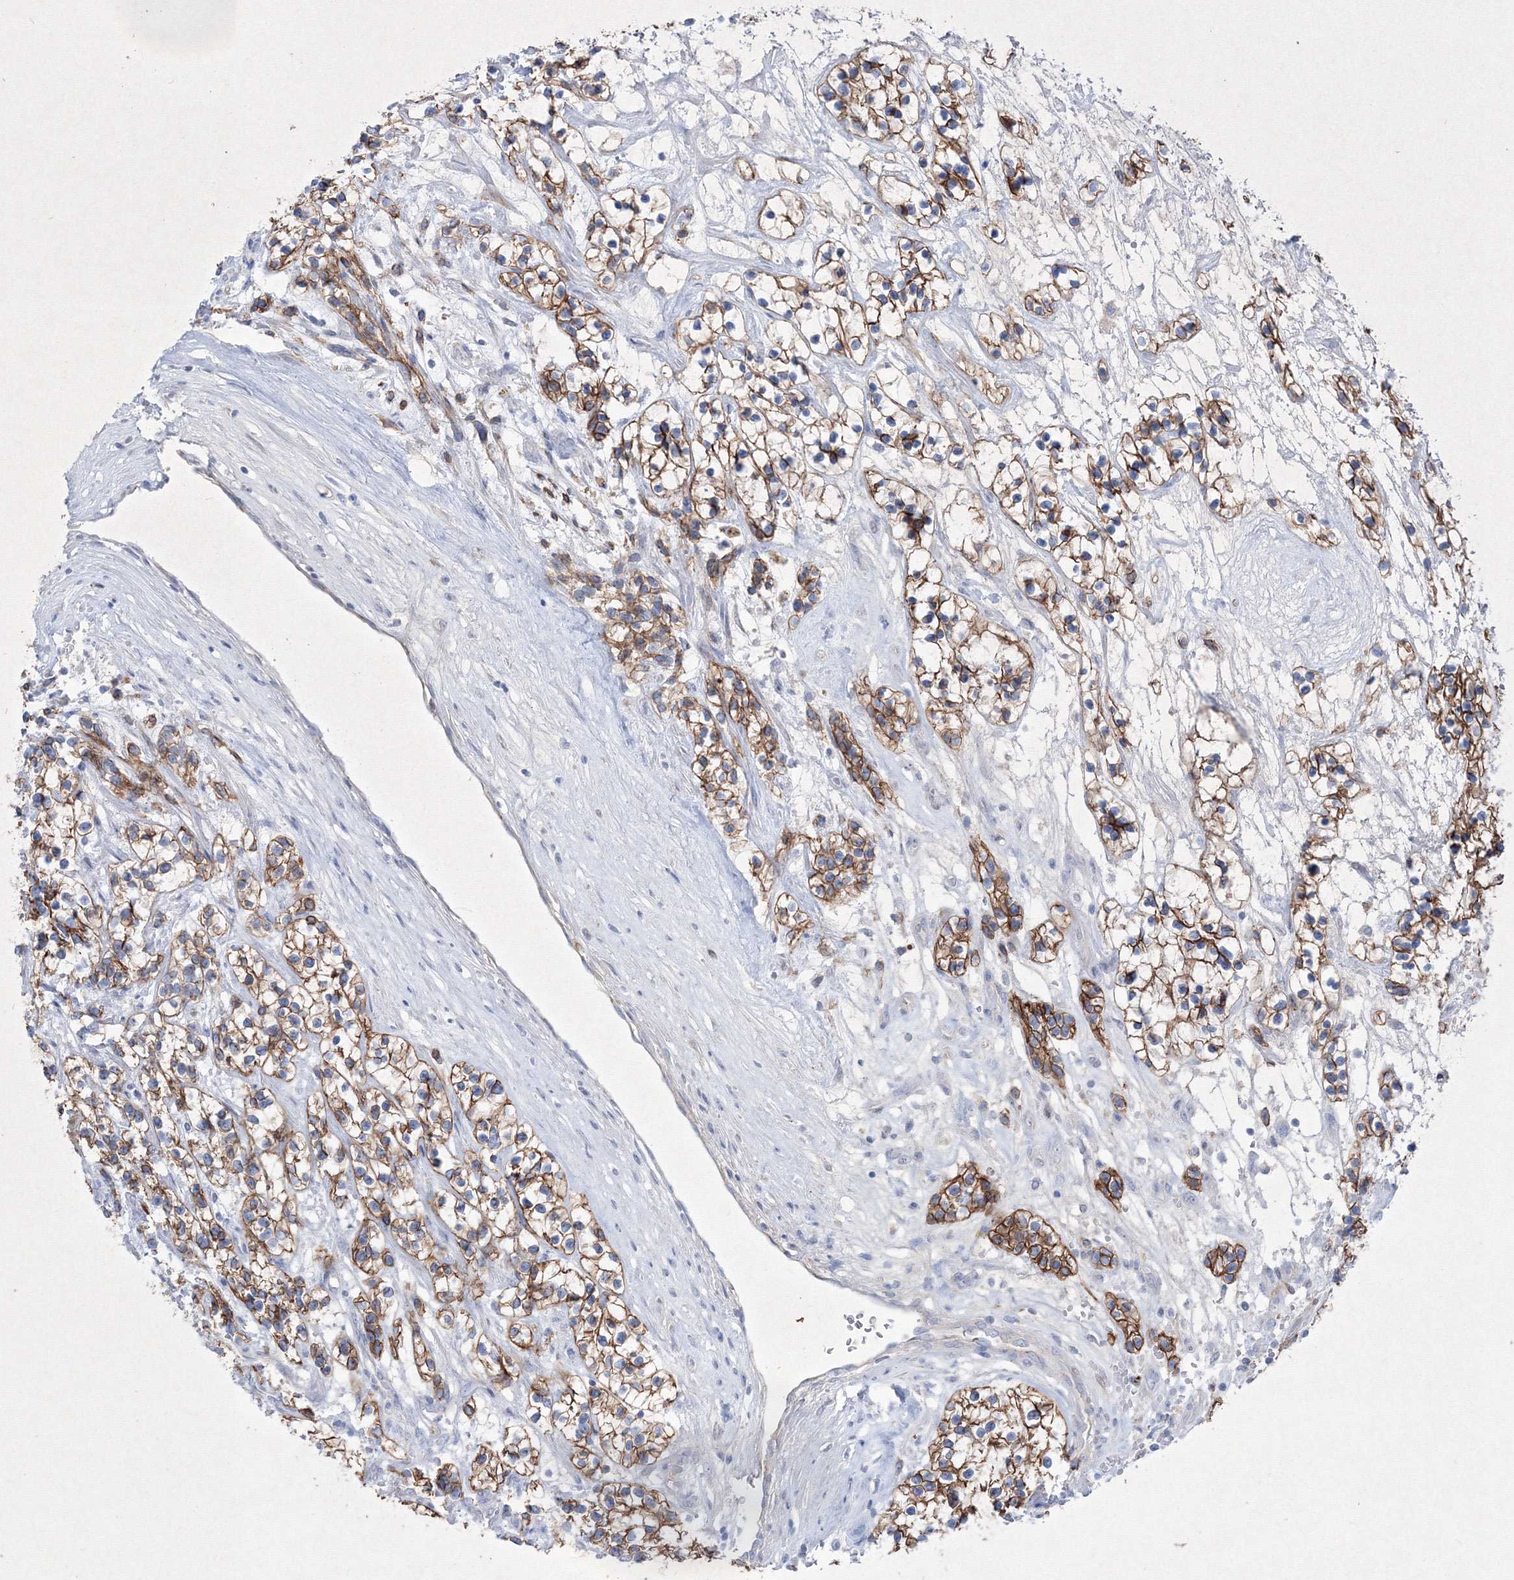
{"staining": {"intensity": "strong", "quantity": "25%-75%", "location": "cytoplasmic/membranous"}, "tissue": "renal cancer", "cell_type": "Tumor cells", "image_type": "cancer", "snomed": [{"axis": "morphology", "description": "Adenocarcinoma, NOS"}, {"axis": "topography", "description": "Kidney"}], "caption": "Immunohistochemistry of adenocarcinoma (renal) demonstrates high levels of strong cytoplasmic/membranous expression in about 25%-75% of tumor cells.", "gene": "TMEM139", "patient": {"sex": "female", "age": 57}}